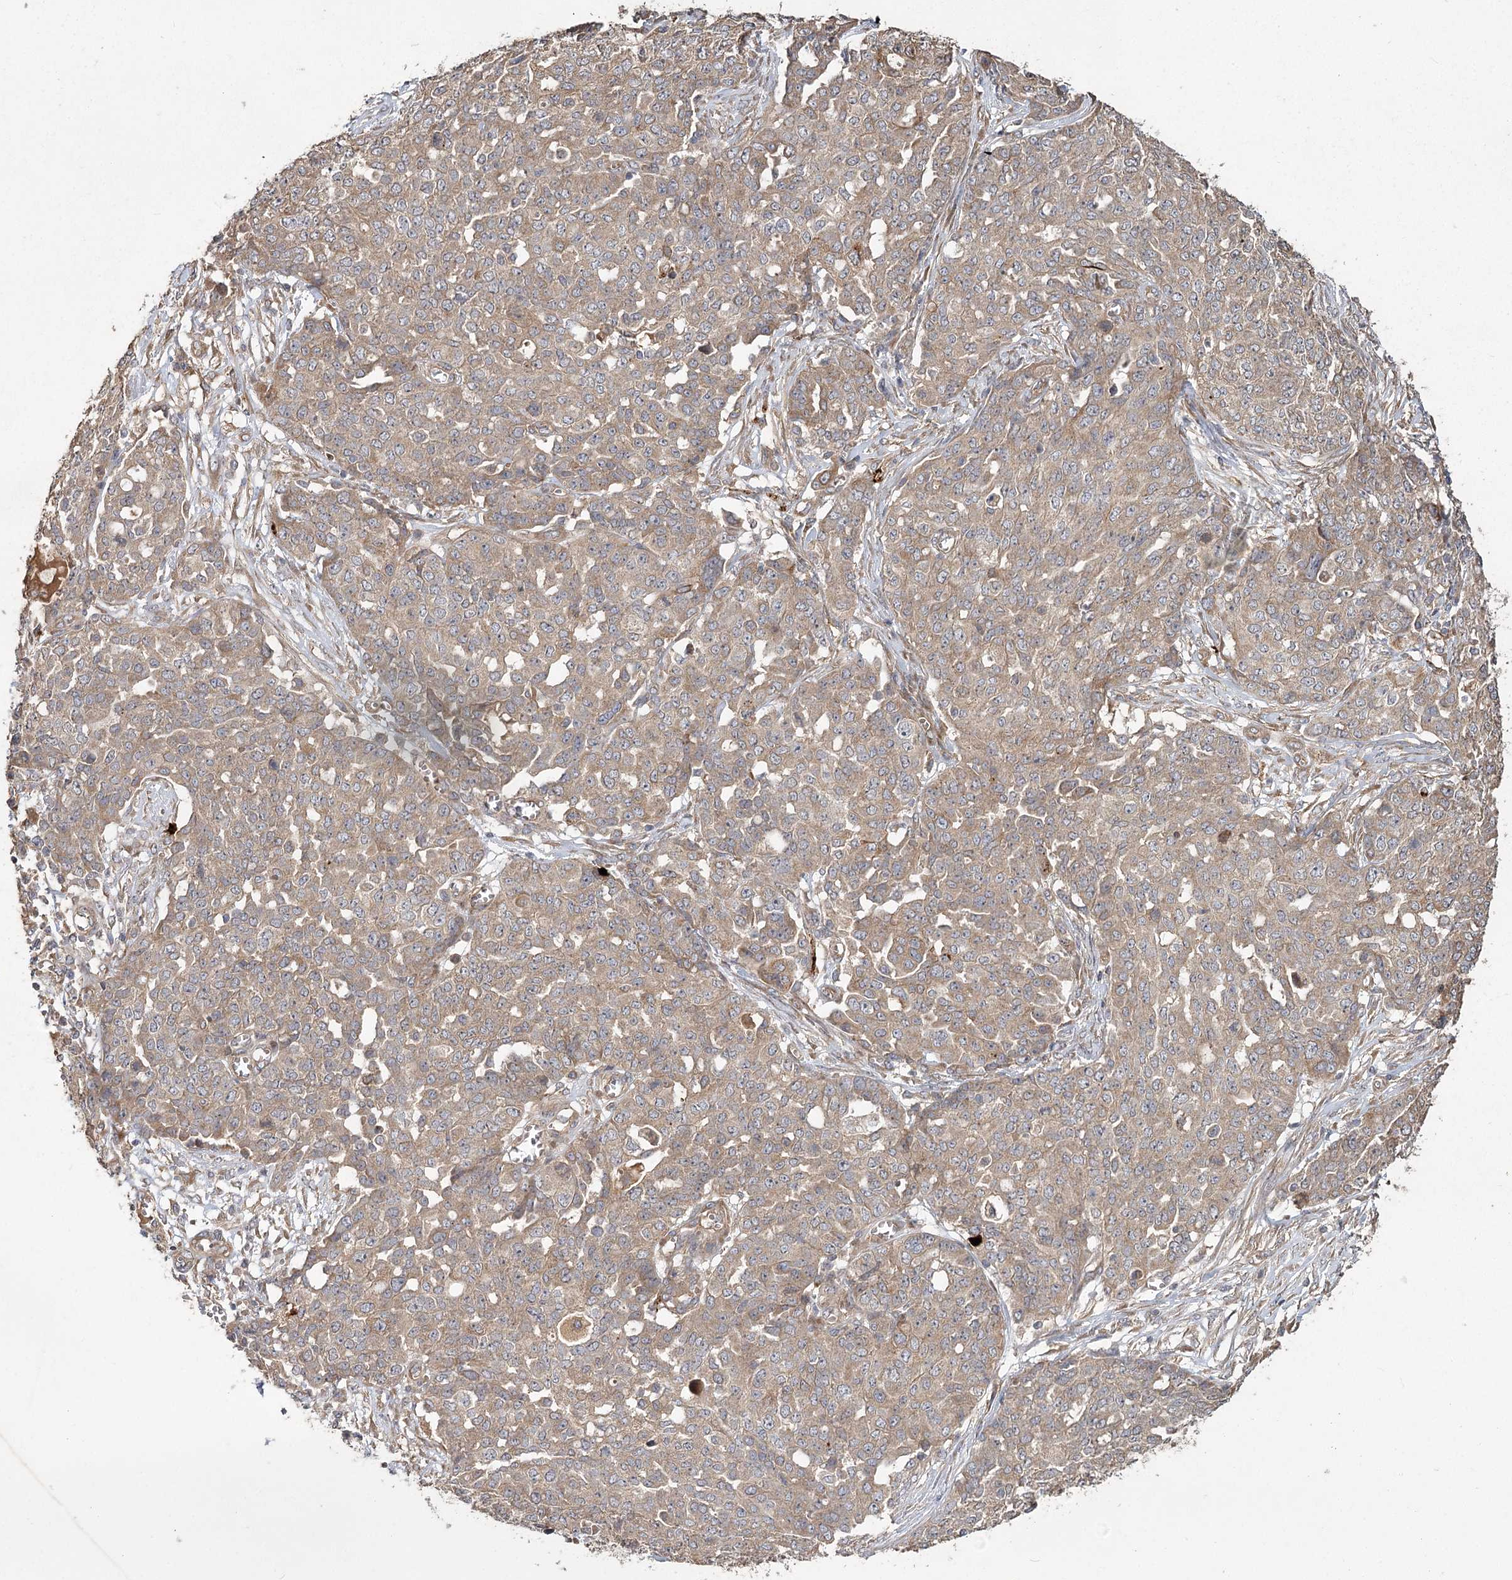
{"staining": {"intensity": "weak", "quantity": "25%-75%", "location": "cytoplasmic/membranous"}, "tissue": "ovarian cancer", "cell_type": "Tumor cells", "image_type": "cancer", "snomed": [{"axis": "morphology", "description": "Cystadenocarcinoma, serous, NOS"}, {"axis": "topography", "description": "Soft tissue"}, {"axis": "topography", "description": "Ovary"}], "caption": "Immunohistochemistry staining of ovarian serous cystadenocarcinoma, which reveals low levels of weak cytoplasmic/membranous expression in about 25%-75% of tumor cells indicating weak cytoplasmic/membranous protein positivity. The staining was performed using DAB (3,3'-diaminobenzidine) (brown) for protein detection and nuclei were counterstained in hematoxylin (blue).", "gene": "RIN2", "patient": {"sex": "female", "age": 57}}